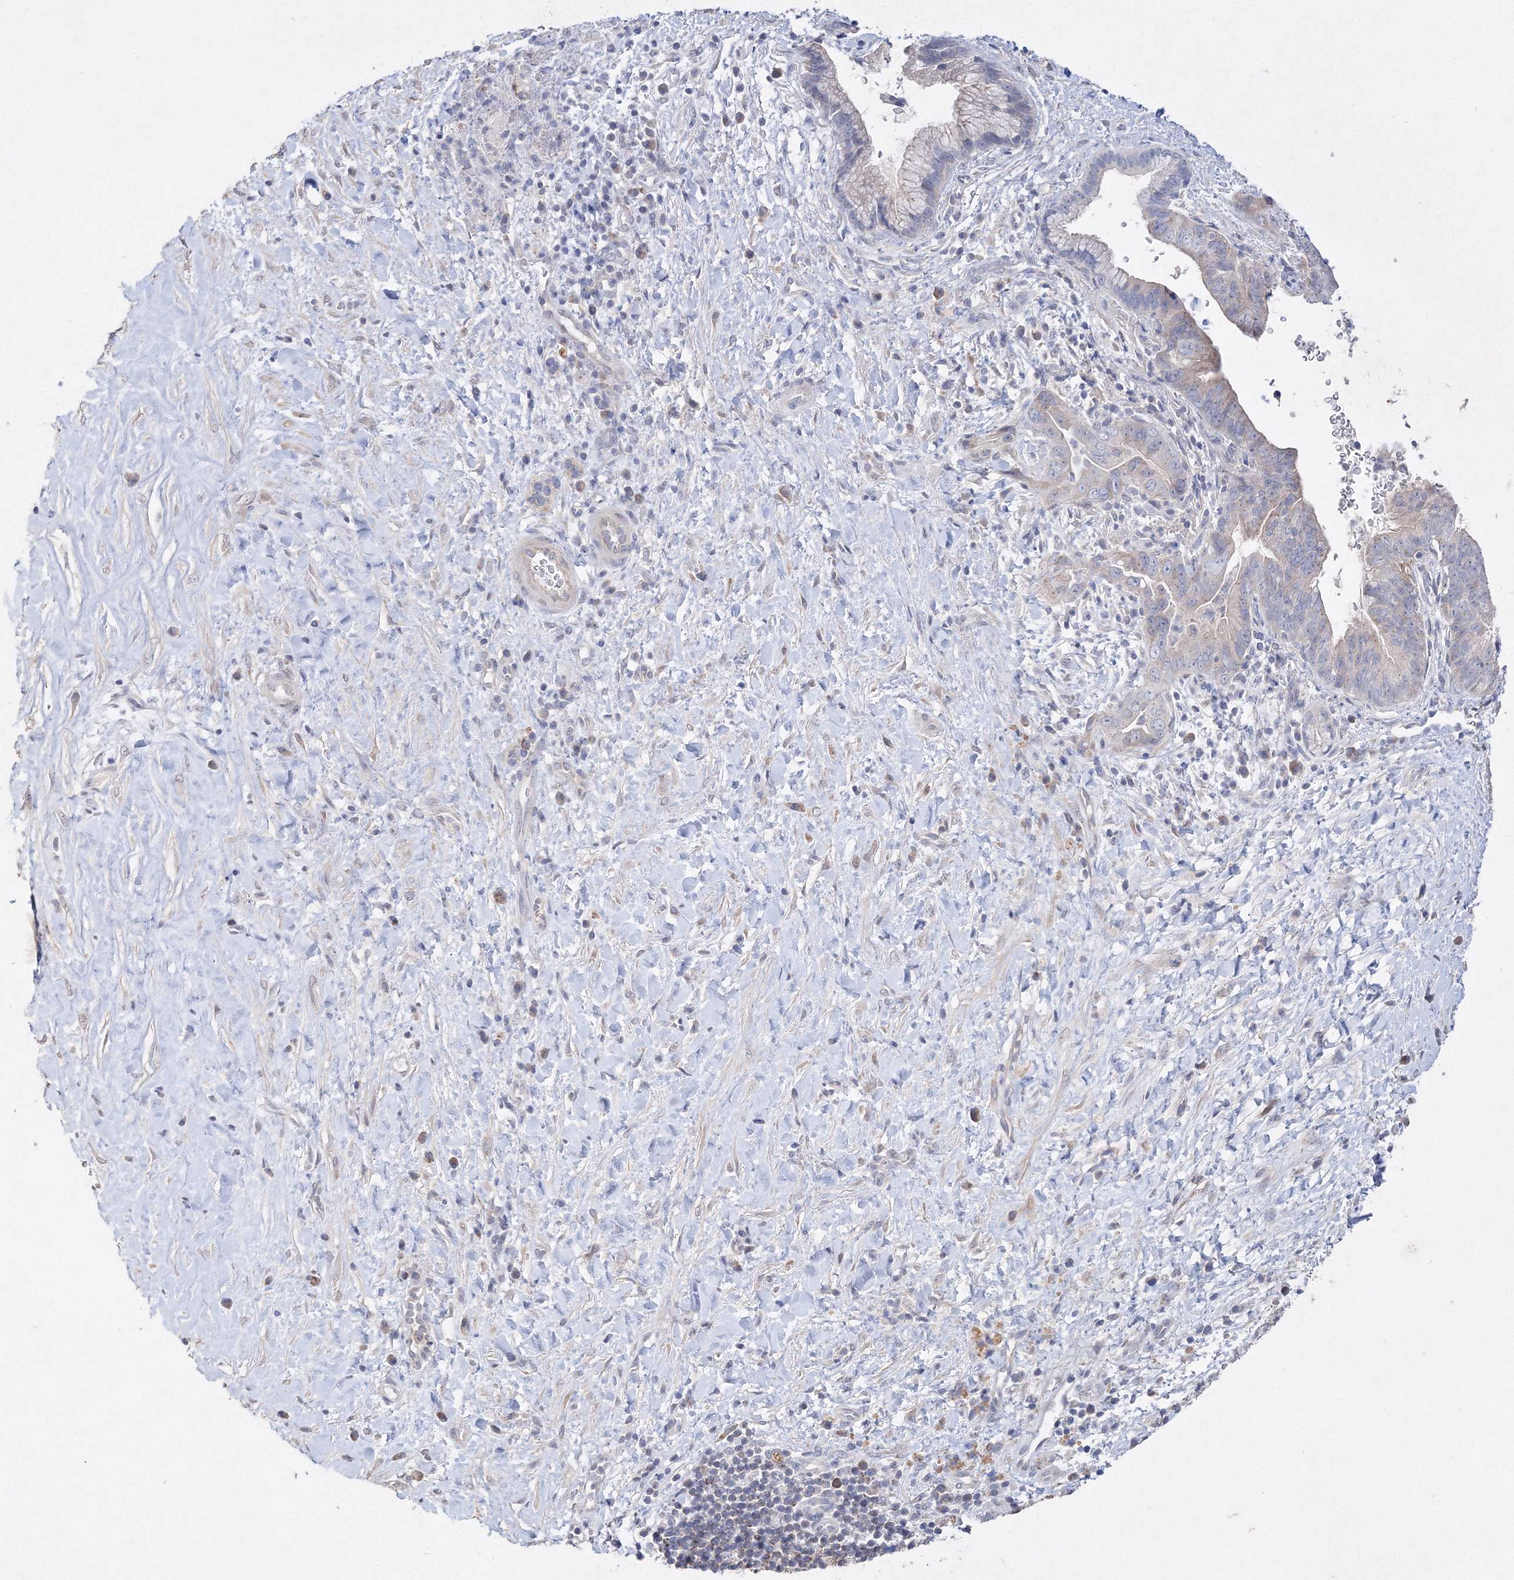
{"staining": {"intensity": "negative", "quantity": "none", "location": "none"}, "tissue": "pancreatic cancer", "cell_type": "Tumor cells", "image_type": "cancer", "snomed": [{"axis": "morphology", "description": "Adenocarcinoma, NOS"}, {"axis": "topography", "description": "Pancreas"}], "caption": "Tumor cells show no significant positivity in adenocarcinoma (pancreatic). (DAB immunohistochemistry (IHC), high magnification).", "gene": "GLS", "patient": {"sex": "male", "age": 75}}